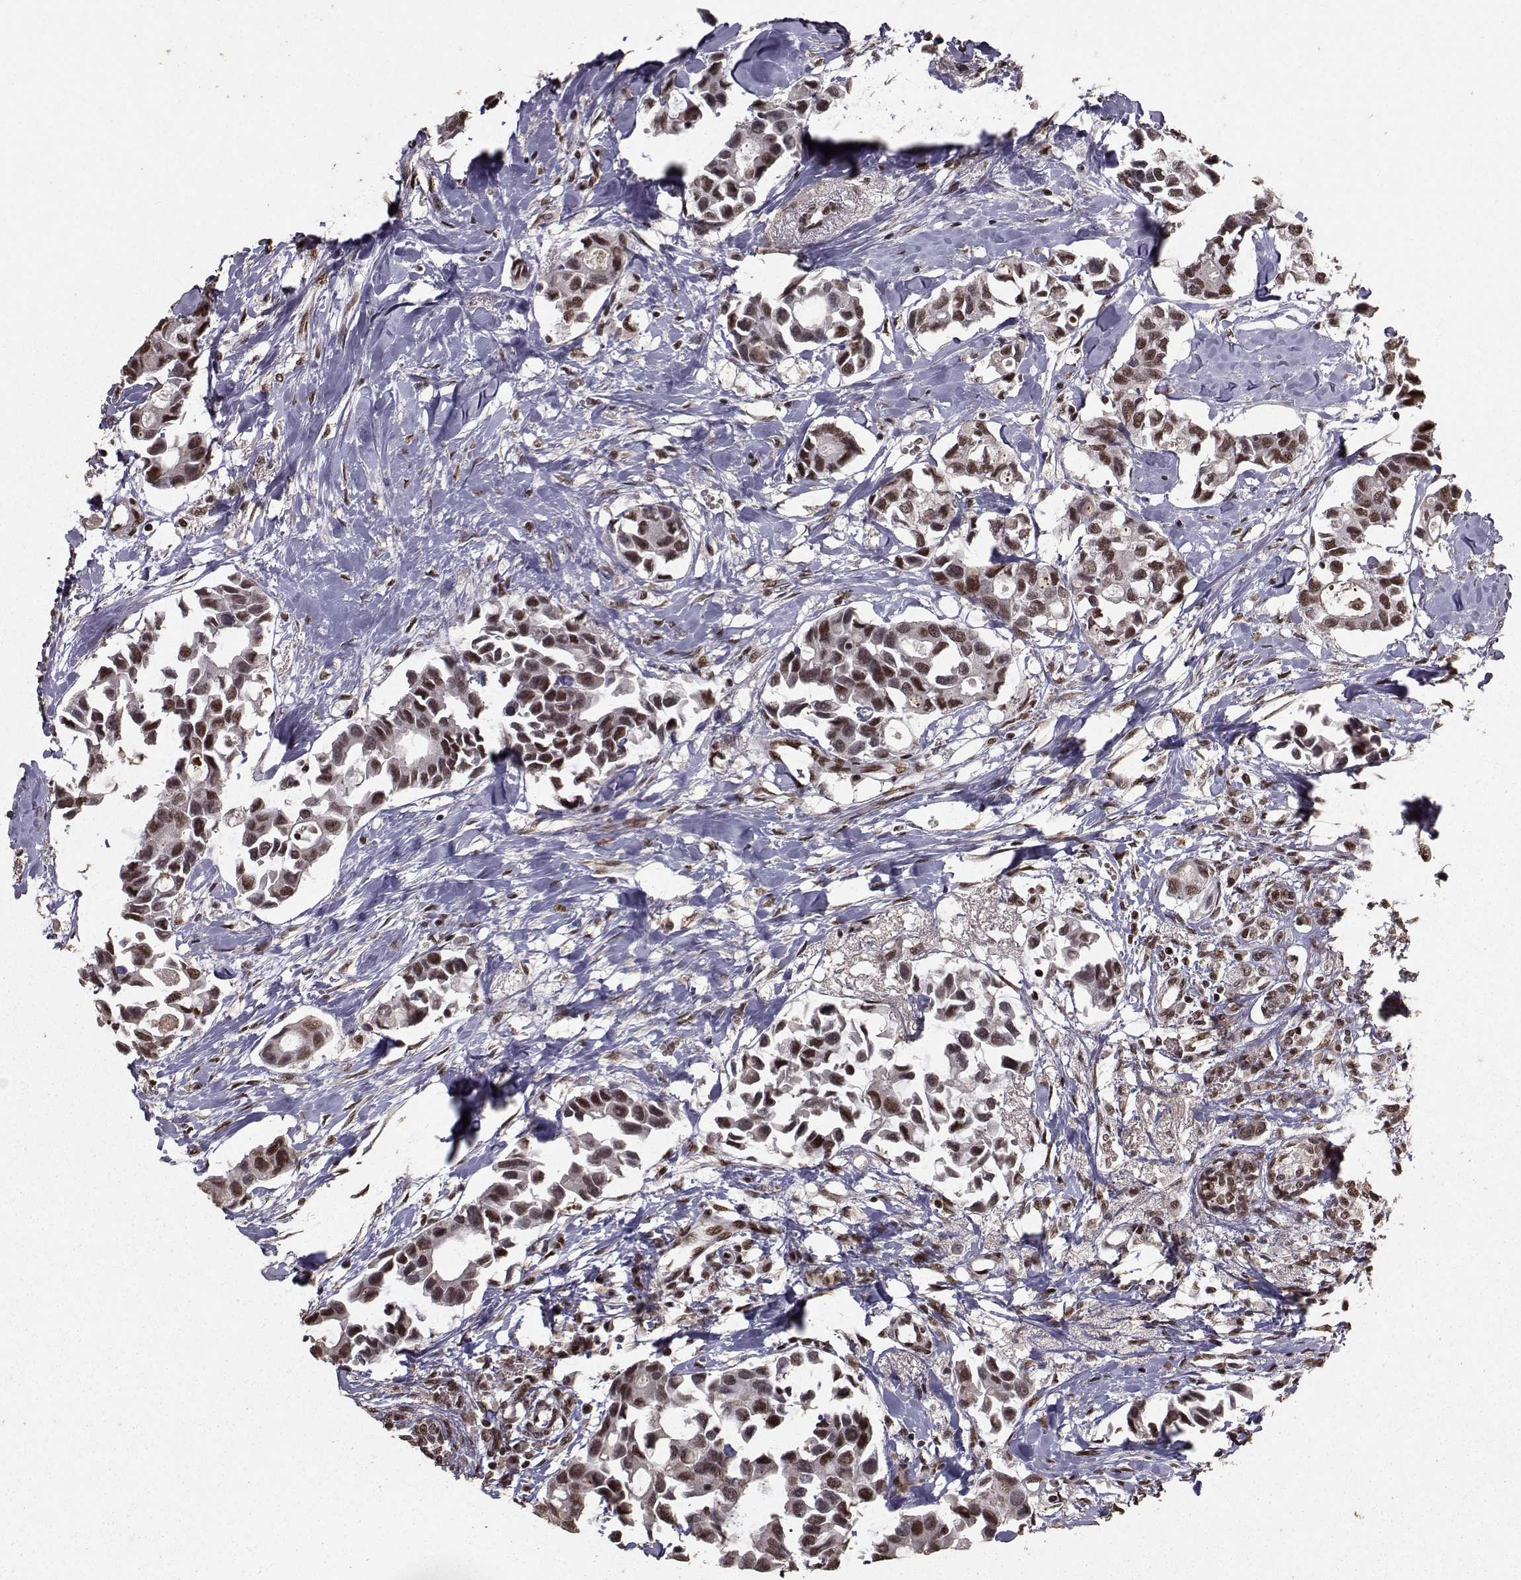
{"staining": {"intensity": "strong", "quantity": ">75%", "location": "cytoplasmic/membranous,nuclear"}, "tissue": "breast cancer", "cell_type": "Tumor cells", "image_type": "cancer", "snomed": [{"axis": "morphology", "description": "Duct carcinoma"}, {"axis": "topography", "description": "Breast"}], "caption": "The photomicrograph displays staining of breast cancer, revealing strong cytoplasmic/membranous and nuclear protein staining (brown color) within tumor cells. The staining was performed using DAB (3,3'-diaminobenzidine) to visualize the protein expression in brown, while the nuclei were stained in blue with hematoxylin (Magnification: 20x).", "gene": "SF1", "patient": {"sex": "female", "age": 83}}